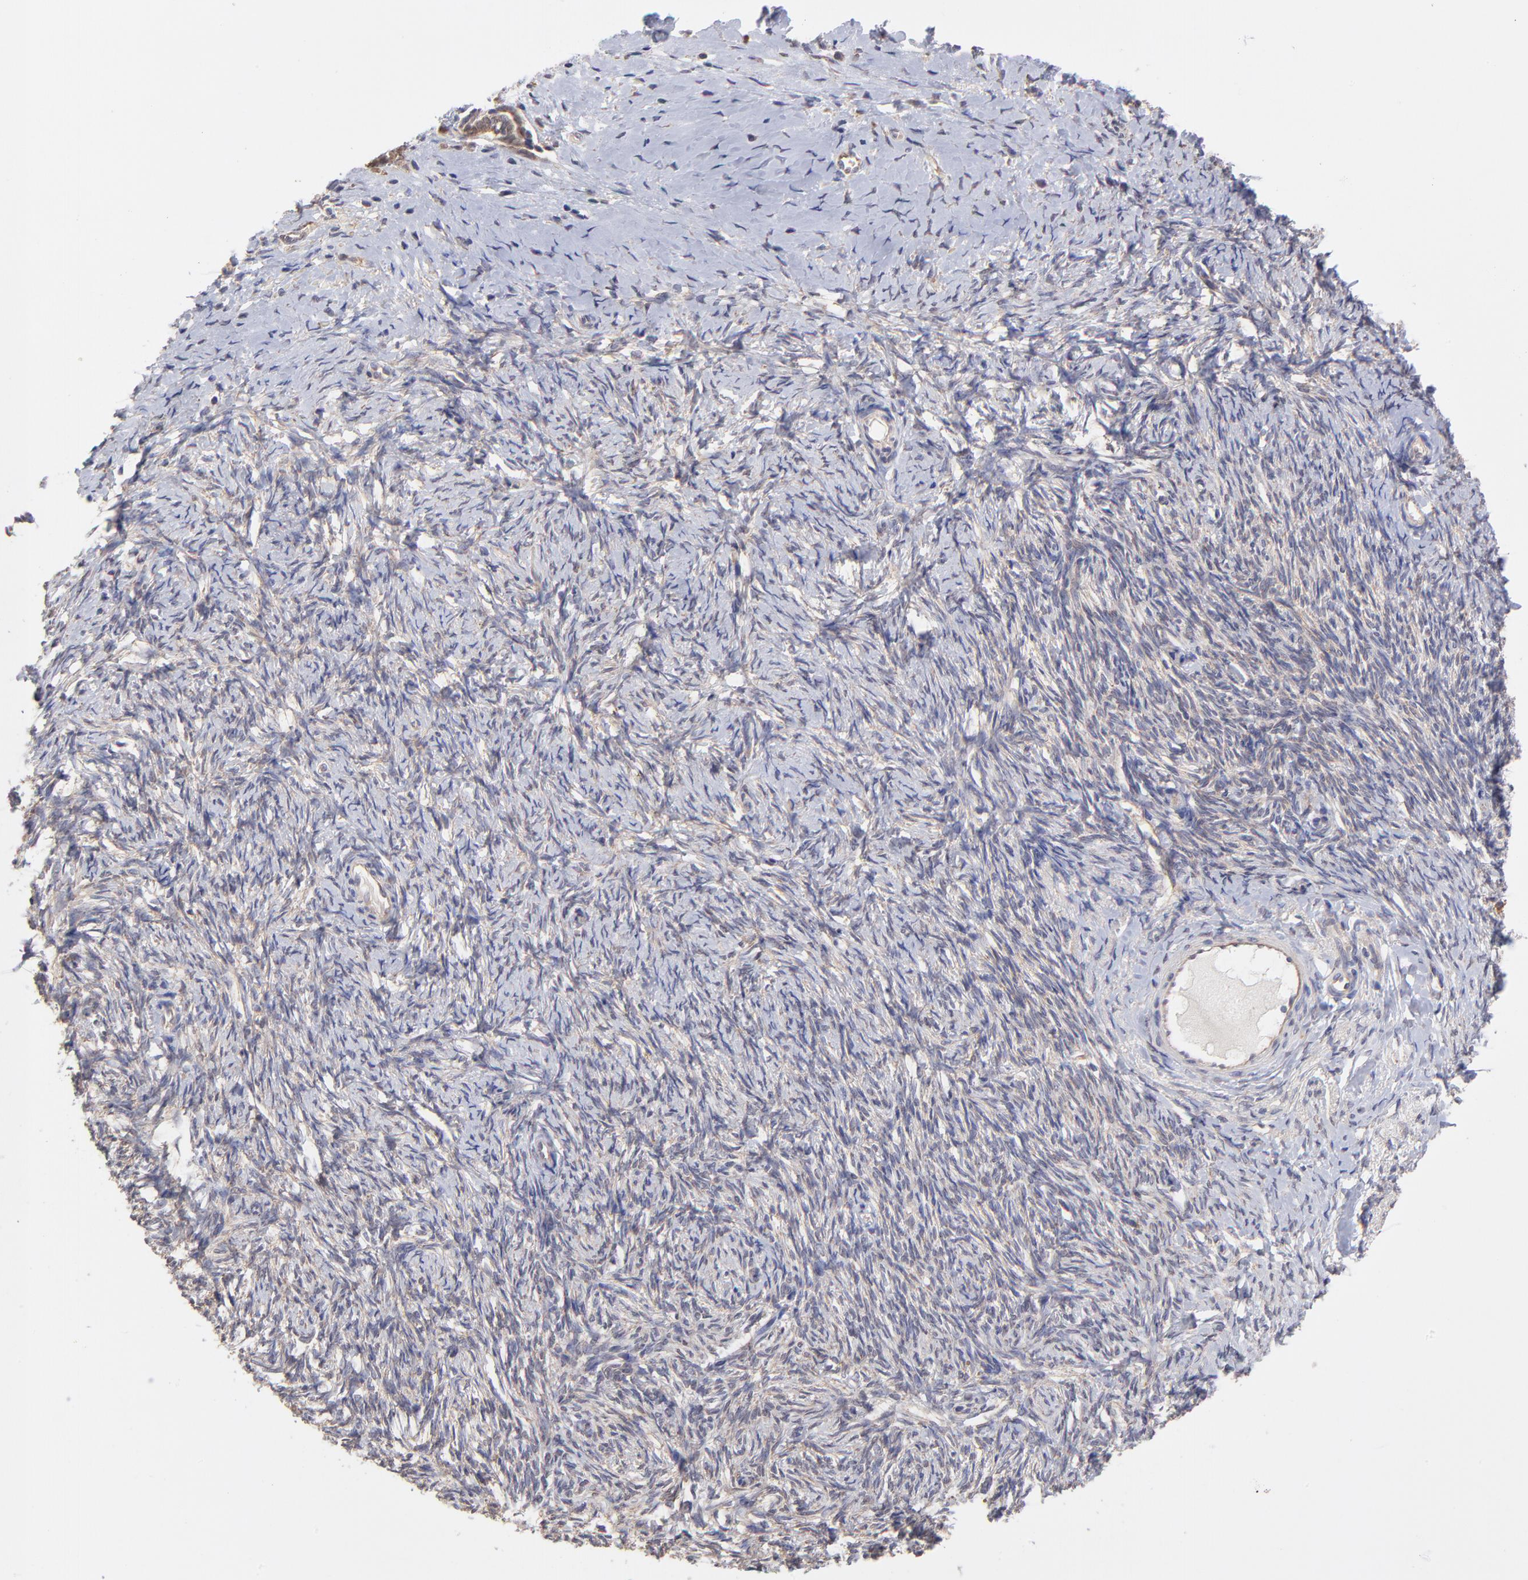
{"staining": {"intensity": "strong", "quantity": ">75%", "location": "cytoplasmic/membranous"}, "tissue": "ovarian cancer", "cell_type": "Tumor cells", "image_type": "cancer", "snomed": [{"axis": "morphology", "description": "Normal tissue, NOS"}, {"axis": "morphology", "description": "Cystadenocarcinoma, serous, NOS"}, {"axis": "topography", "description": "Ovary"}], "caption": "An immunohistochemistry (IHC) image of neoplastic tissue is shown. Protein staining in brown labels strong cytoplasmic/membranous positivity in ovarian cancer within tumor cells.", "gene": "UBE2H", "patient": {"sex": "female", "age": 62}}